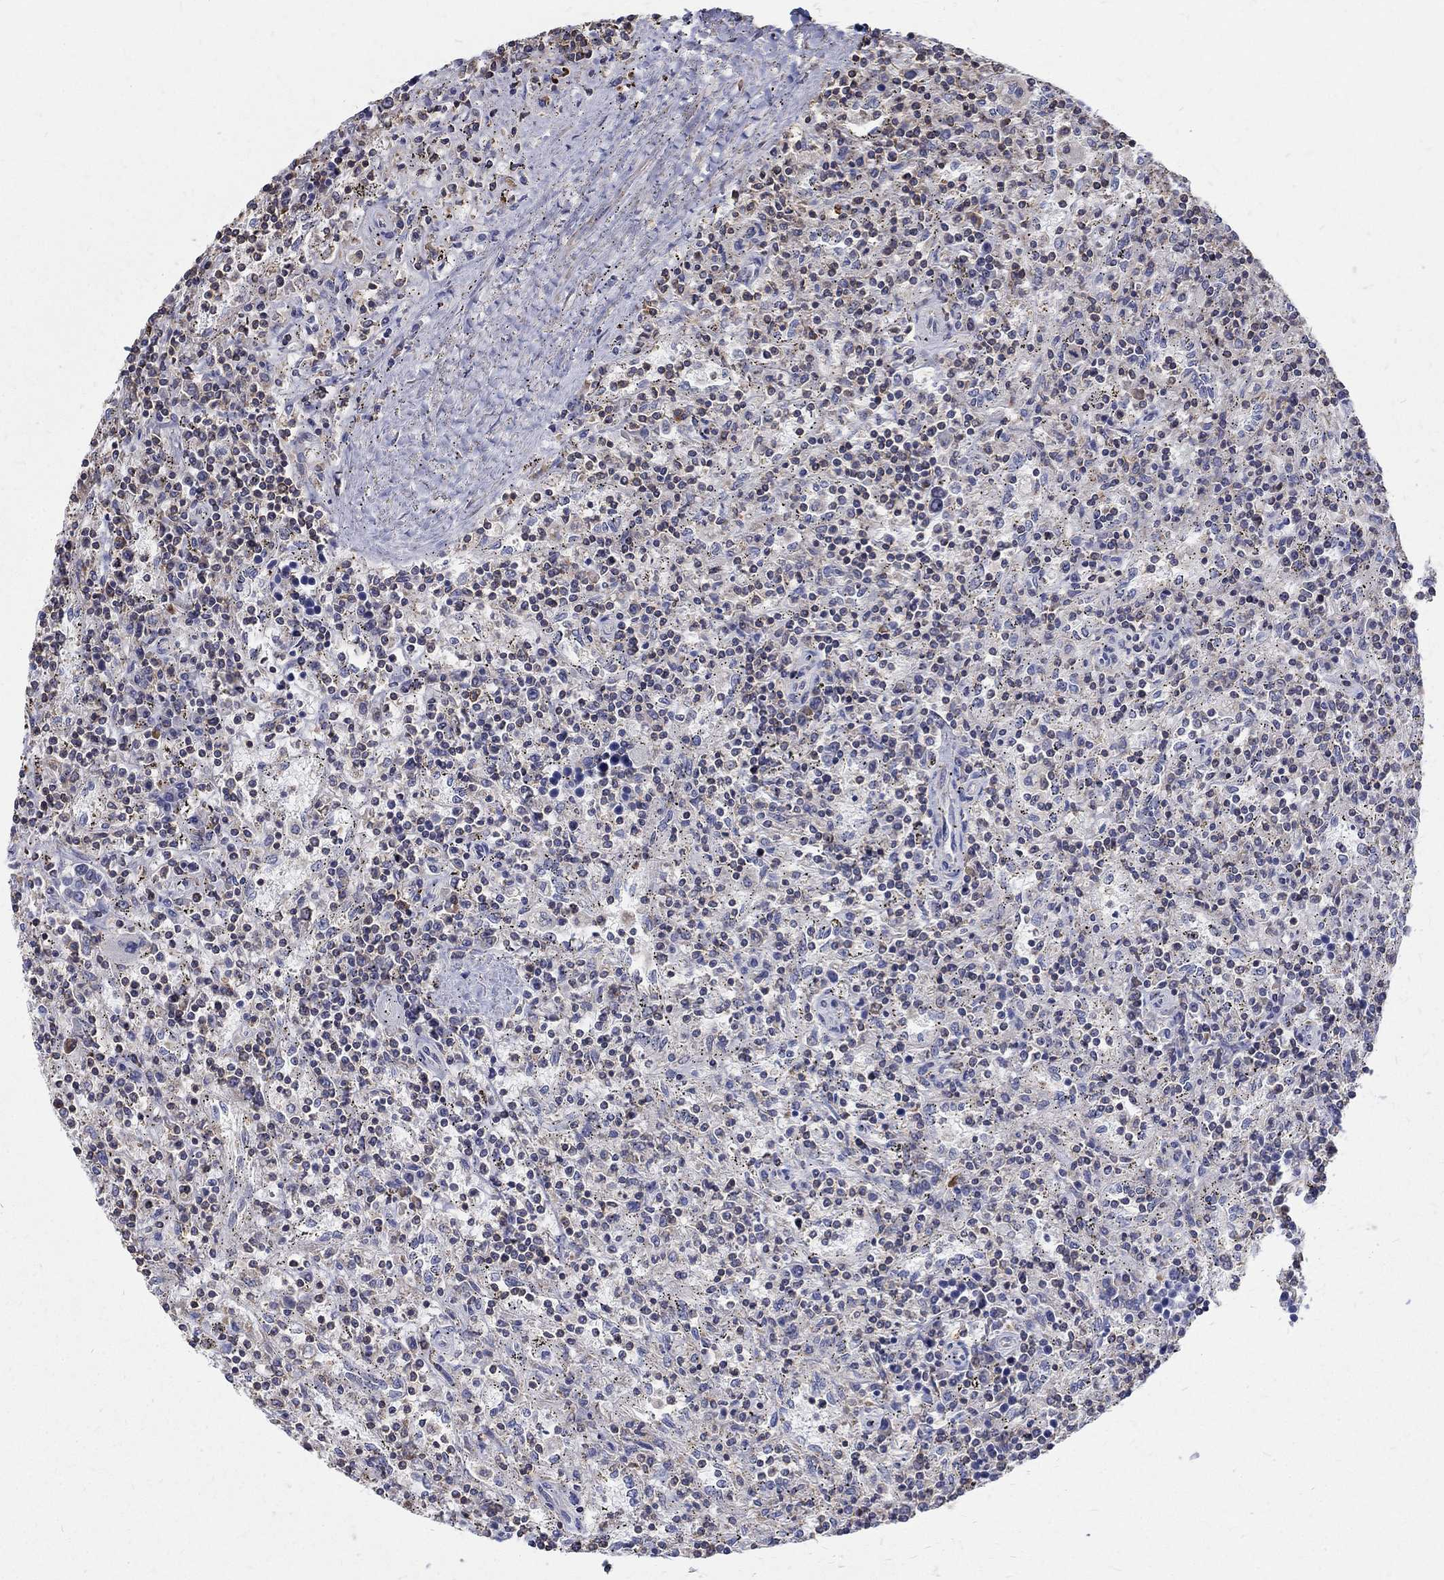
{"staining": {"intensity": "negative", "quantity": "none", "location": "none"}, "tissue": "lymphoma", "cell_type": "Tumor cells", "image_type": "cancer", "snomed": [{"axis": "morphology", "description": "Malignant lymphoma, non-Hodgkin's type, Low grade"}, {"axis": "topography", "description": "Spleen"}], "caption": "Protein analysis of lymphoma displays no significant positivity in tumor cells. (DAB (3,3'-diaminobenzidine) immunohistochemistry (IHC) with hematoxylin counter stain).", "gene": "AGAP2", "patient": {"sex": "male", "age": 62}}